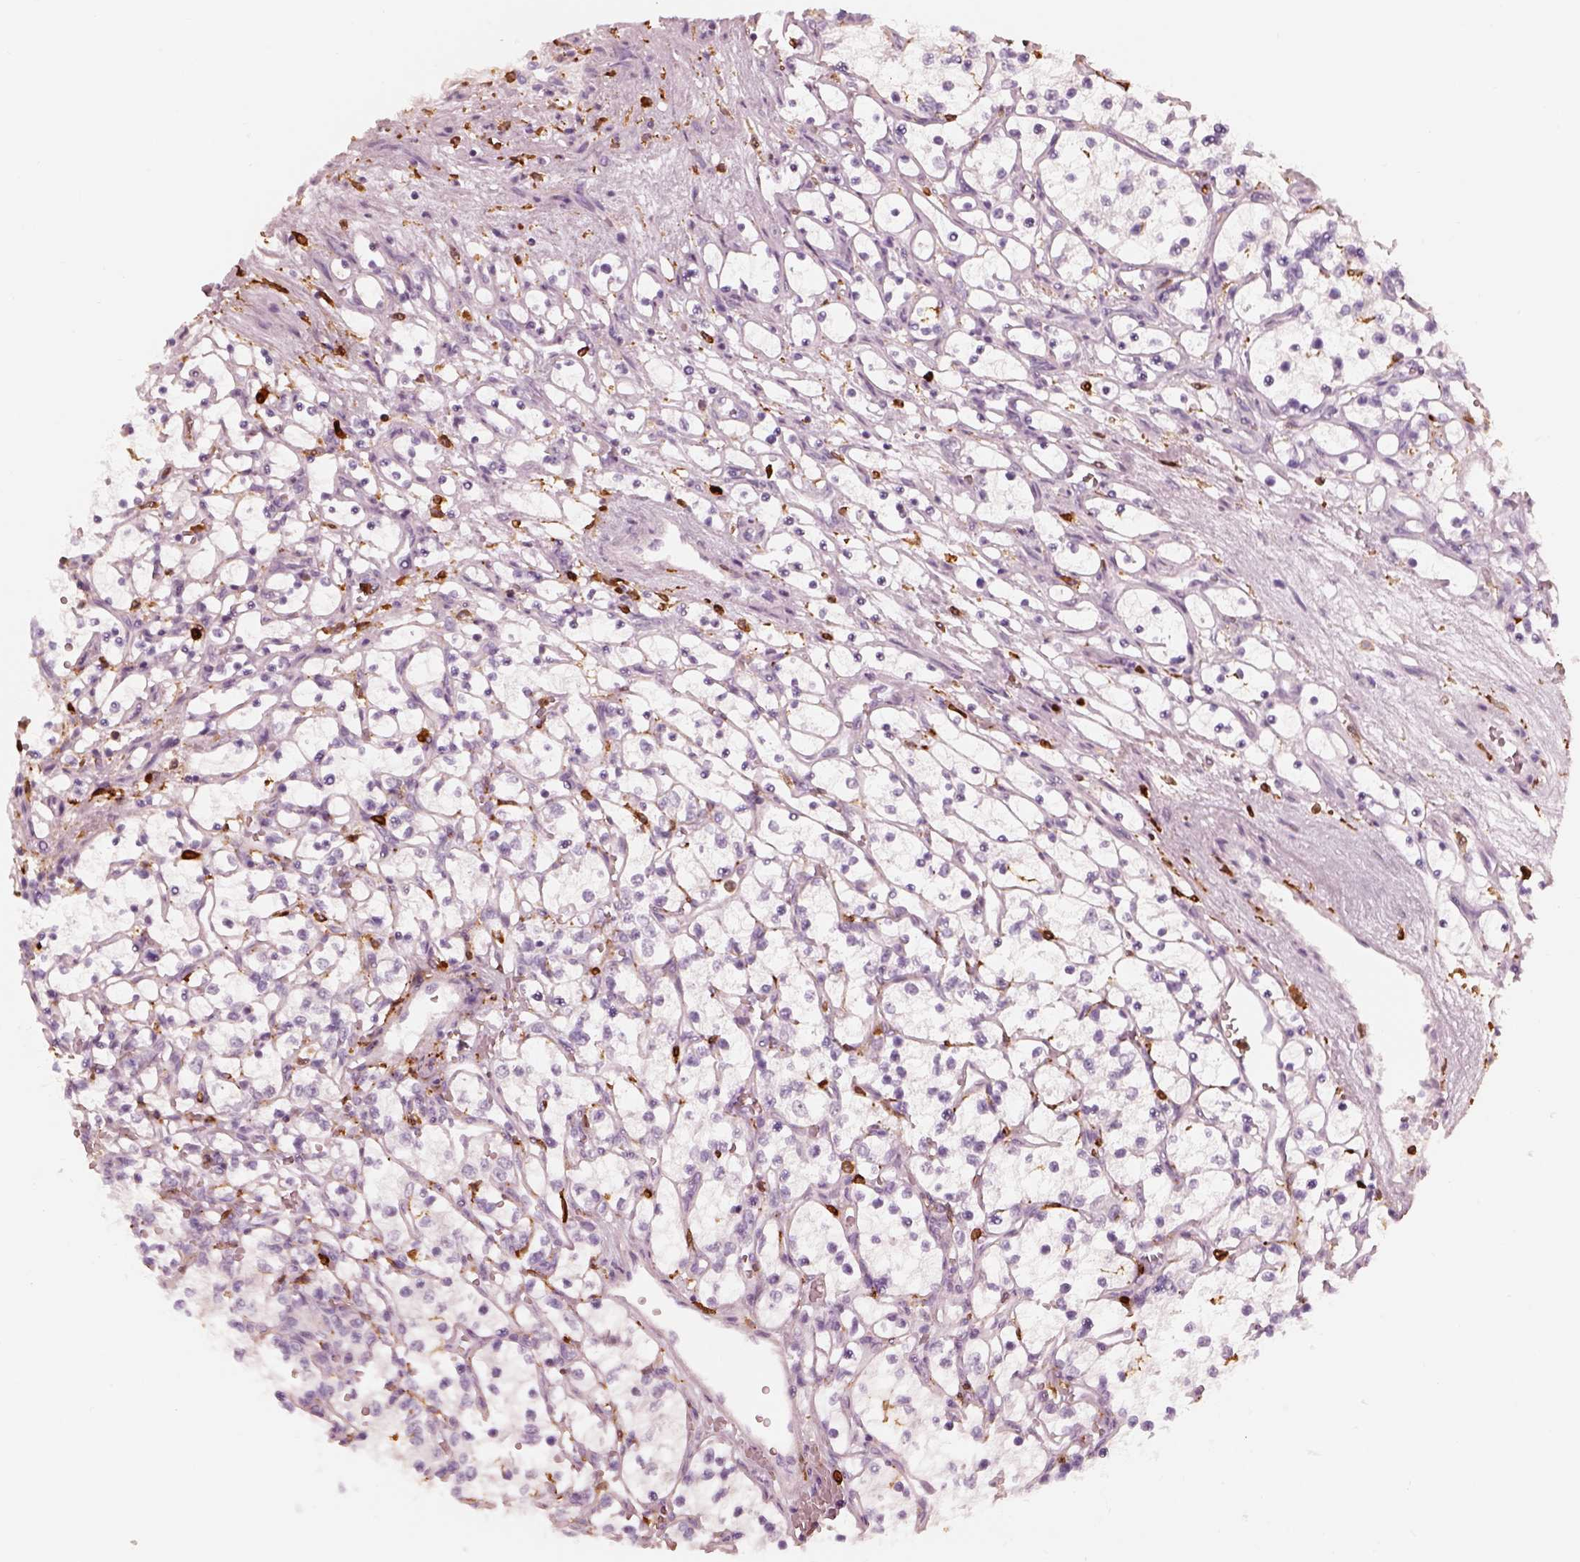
{"staining": {"intensity": "negative", "quantity": "none", "location": "none"}, "tissue": "renal cancer", "cell_type": "Tumor cells", "image_type": "cancer", "snomed": [{"axis": "morphology", "description": "Adenocarcinoma, NOS"}, {"axis": "topography", "description": "Kidney"}], "caption": "High magnification brightfield microscopy of renal adenocarcinoma stained with DAB (3,3'-diaminobenzidine) (brown) and counterstained with hematoxylin (blue): tumor cells show no significant staining.", "gene": "ALOX5", "patient": {"sex": "female", "age": 69}}